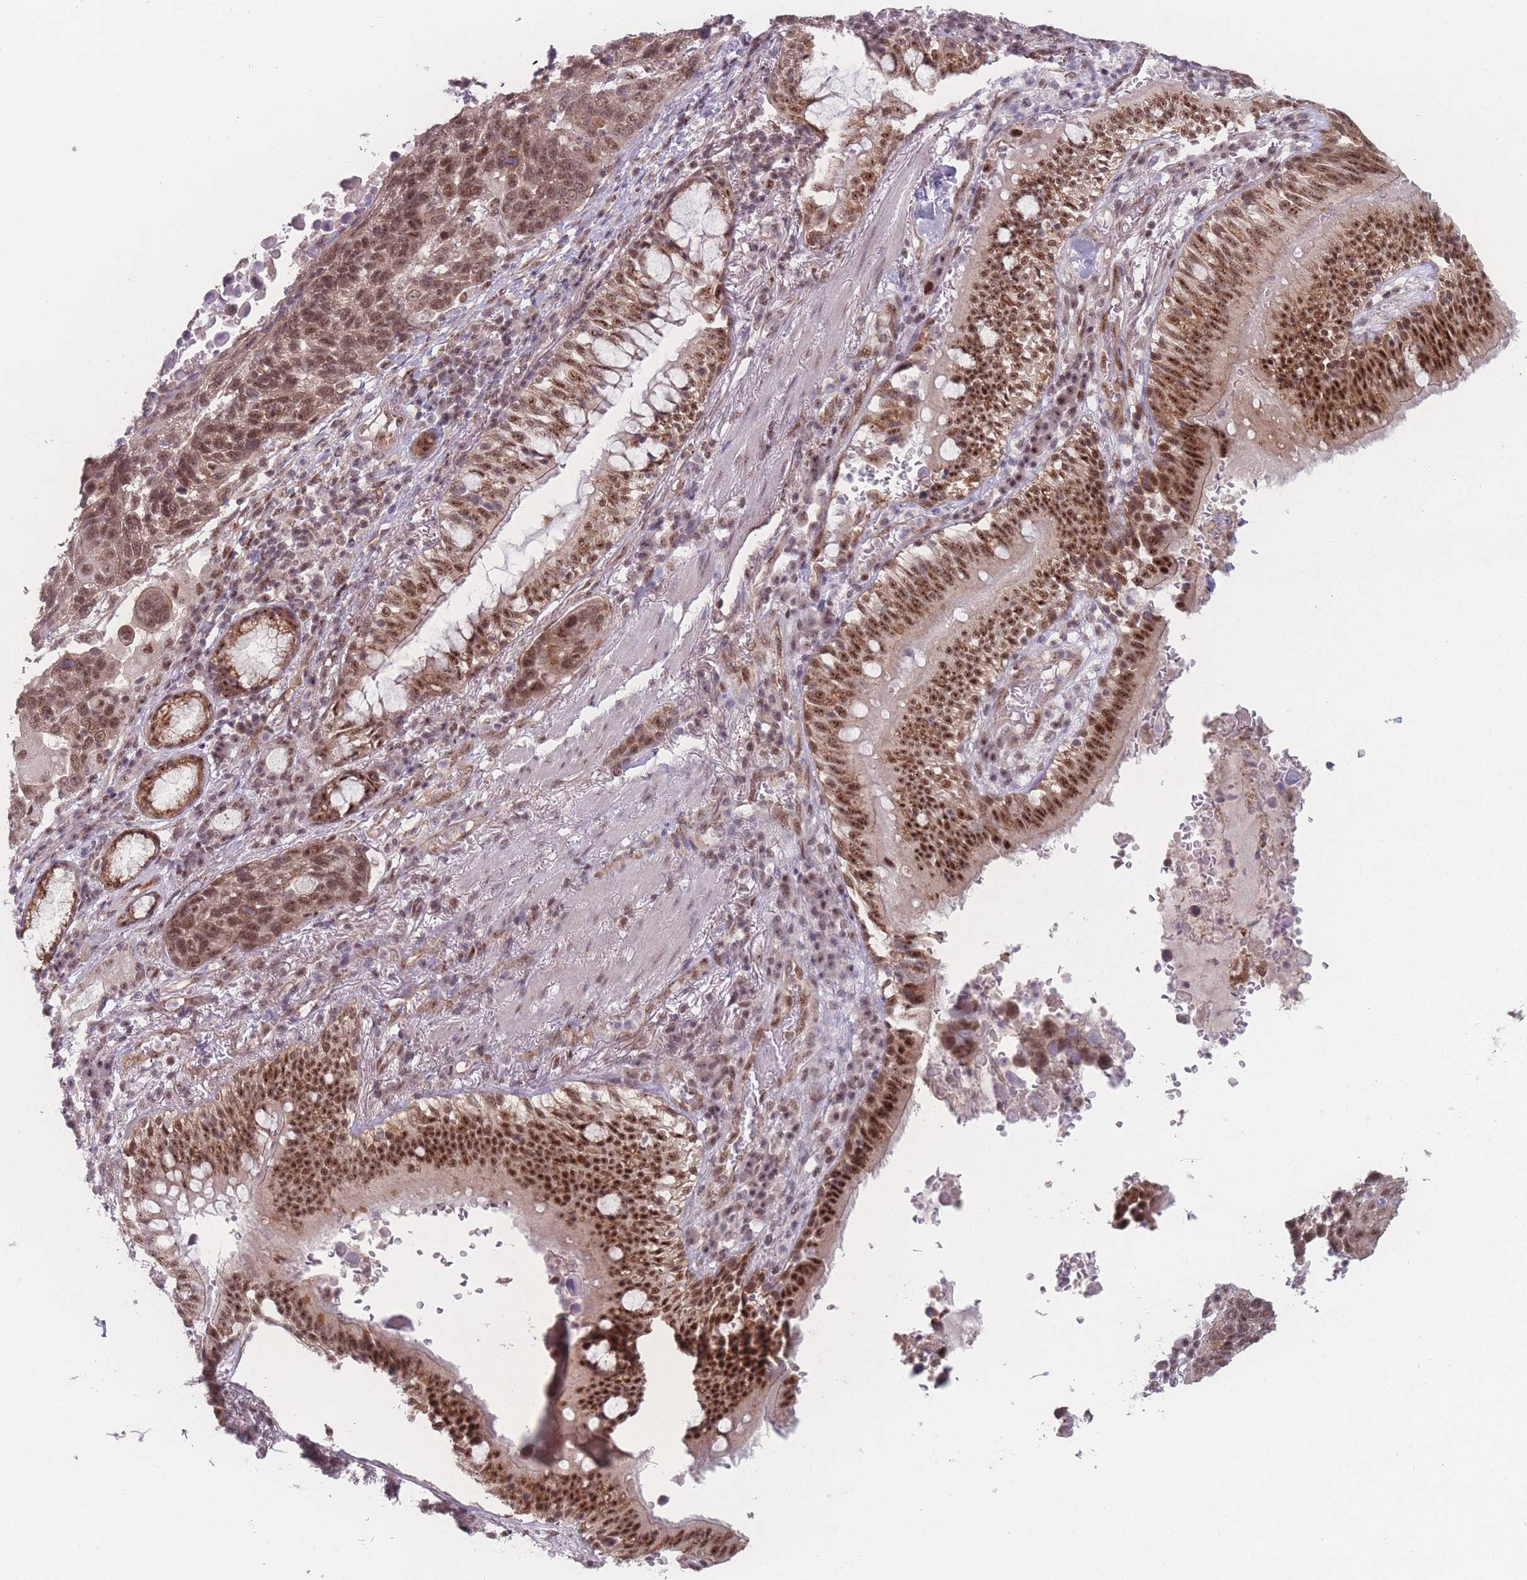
{"staining": {"intensity": "moderate", "quantity": ">75%", "location": "nuclear"}, "tissue": "lung cancer", "cell_type": "Tumor cells", "image_type": "cancer", "snomed": [{"axis": "morphology", "description": "Squamous cell carcinoma, NOS"}, {"axis": "topography", "description": "Lung"}], "caption": "Approximately >75% of tumor cells in human lung cancer show moderate nuclear protein expression as visualized by brown immunohistochemical staining.", "gene": "ZC3H14", "patient": {"sex": "male", "age": 66}}